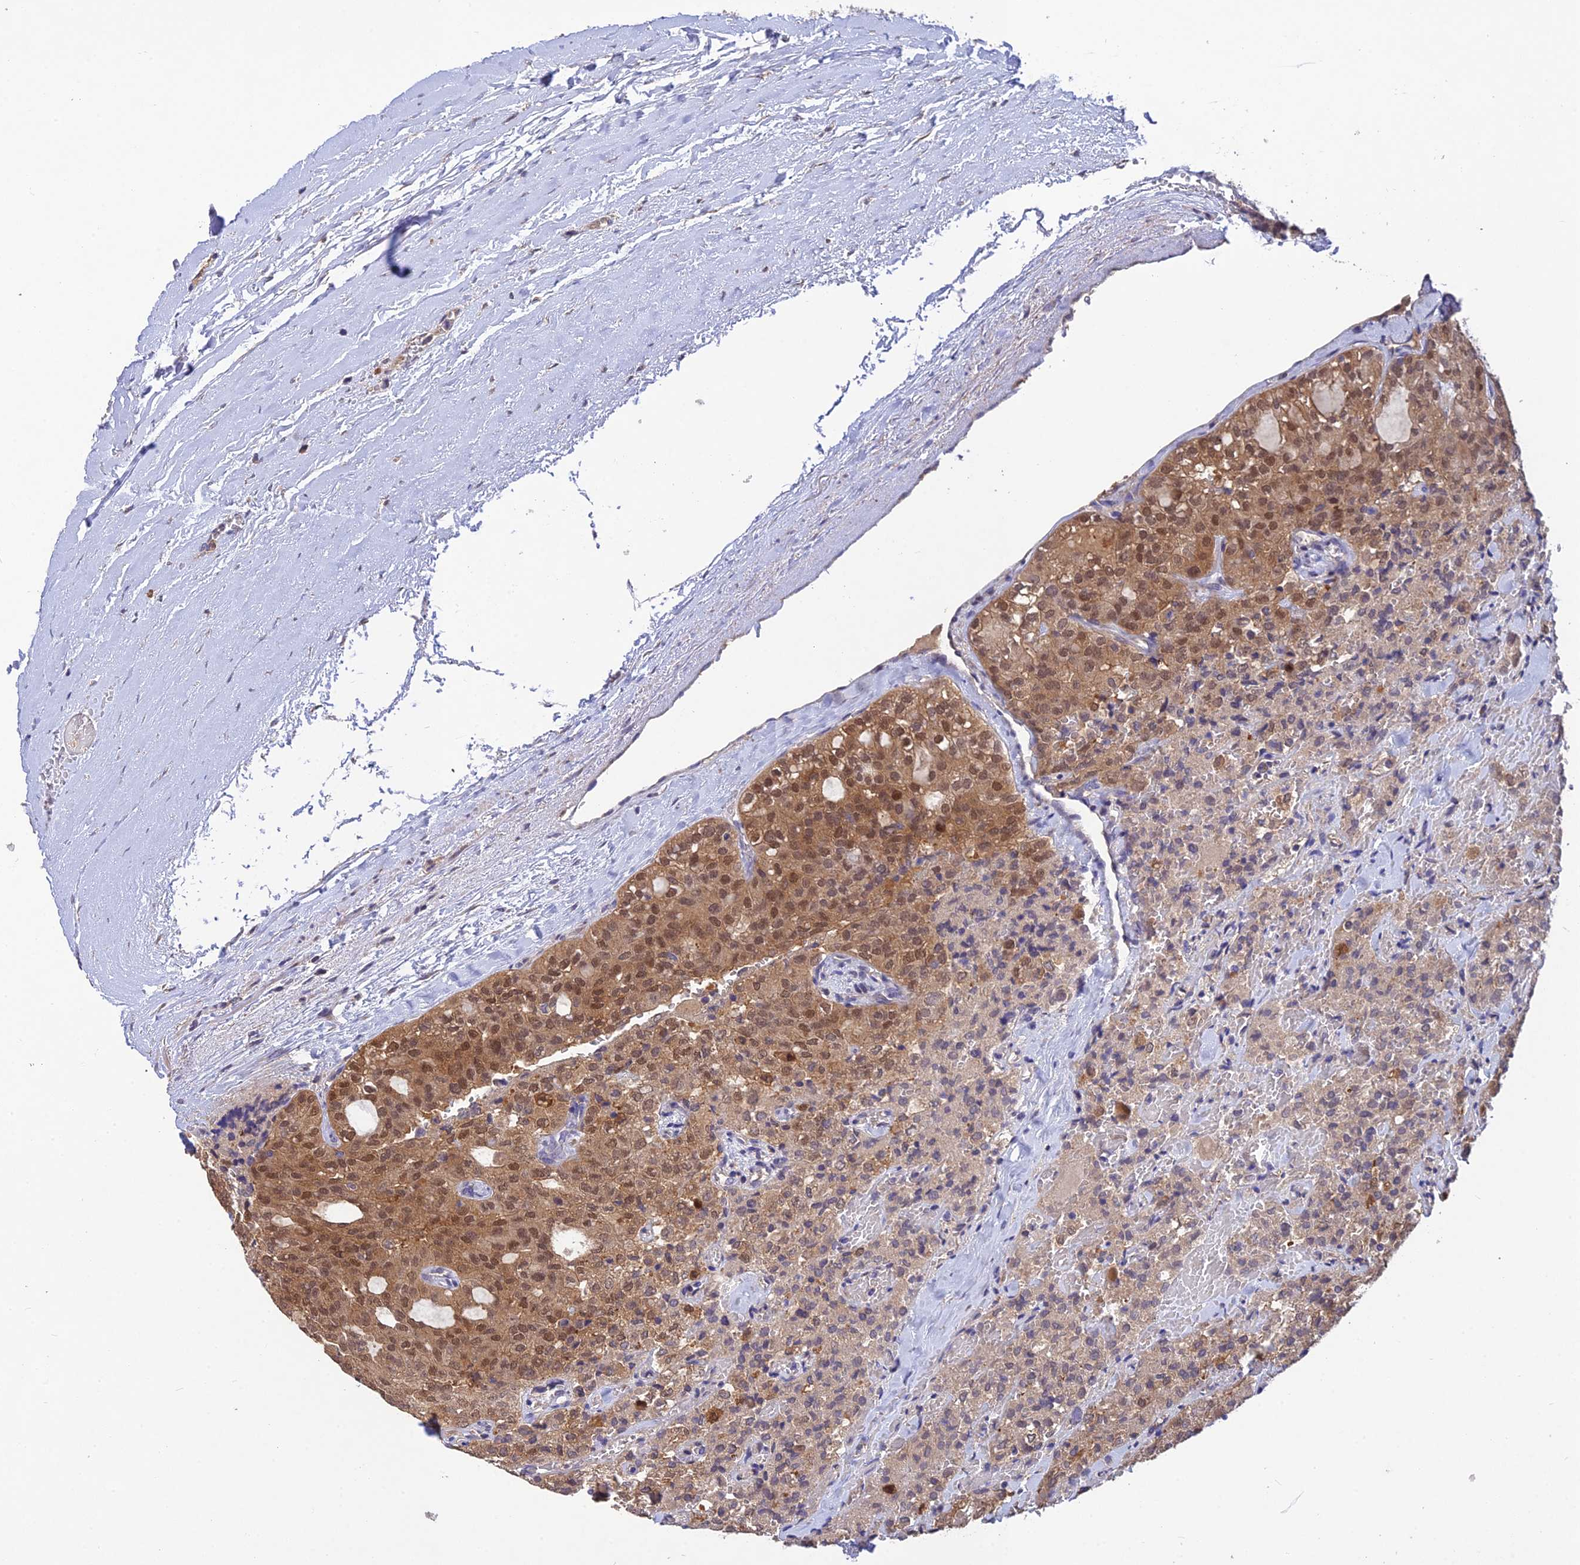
{"staining": {"intensity": "moderate", "quantity": ">75%", "location": "cytoplasmic/membranous,nuclear"}, "tissue": "thyroid cancer", "cell_type": "Tumor cells", "image_type": "cancer", "snomed": [{"axis": "morphology", "description": "Follicular adenoma carcinoma, NOS"}, {"axis": "topography", "description": "Thyroid gland"}], "caption": "The image reveals a brown stain indicating the presence of a protein in the cytoplasmic/membranous and nuclear of tumor cells in thyroid cancer.", "gene": "DENND5B", "patient": {"sex": "male", "age": 75}}